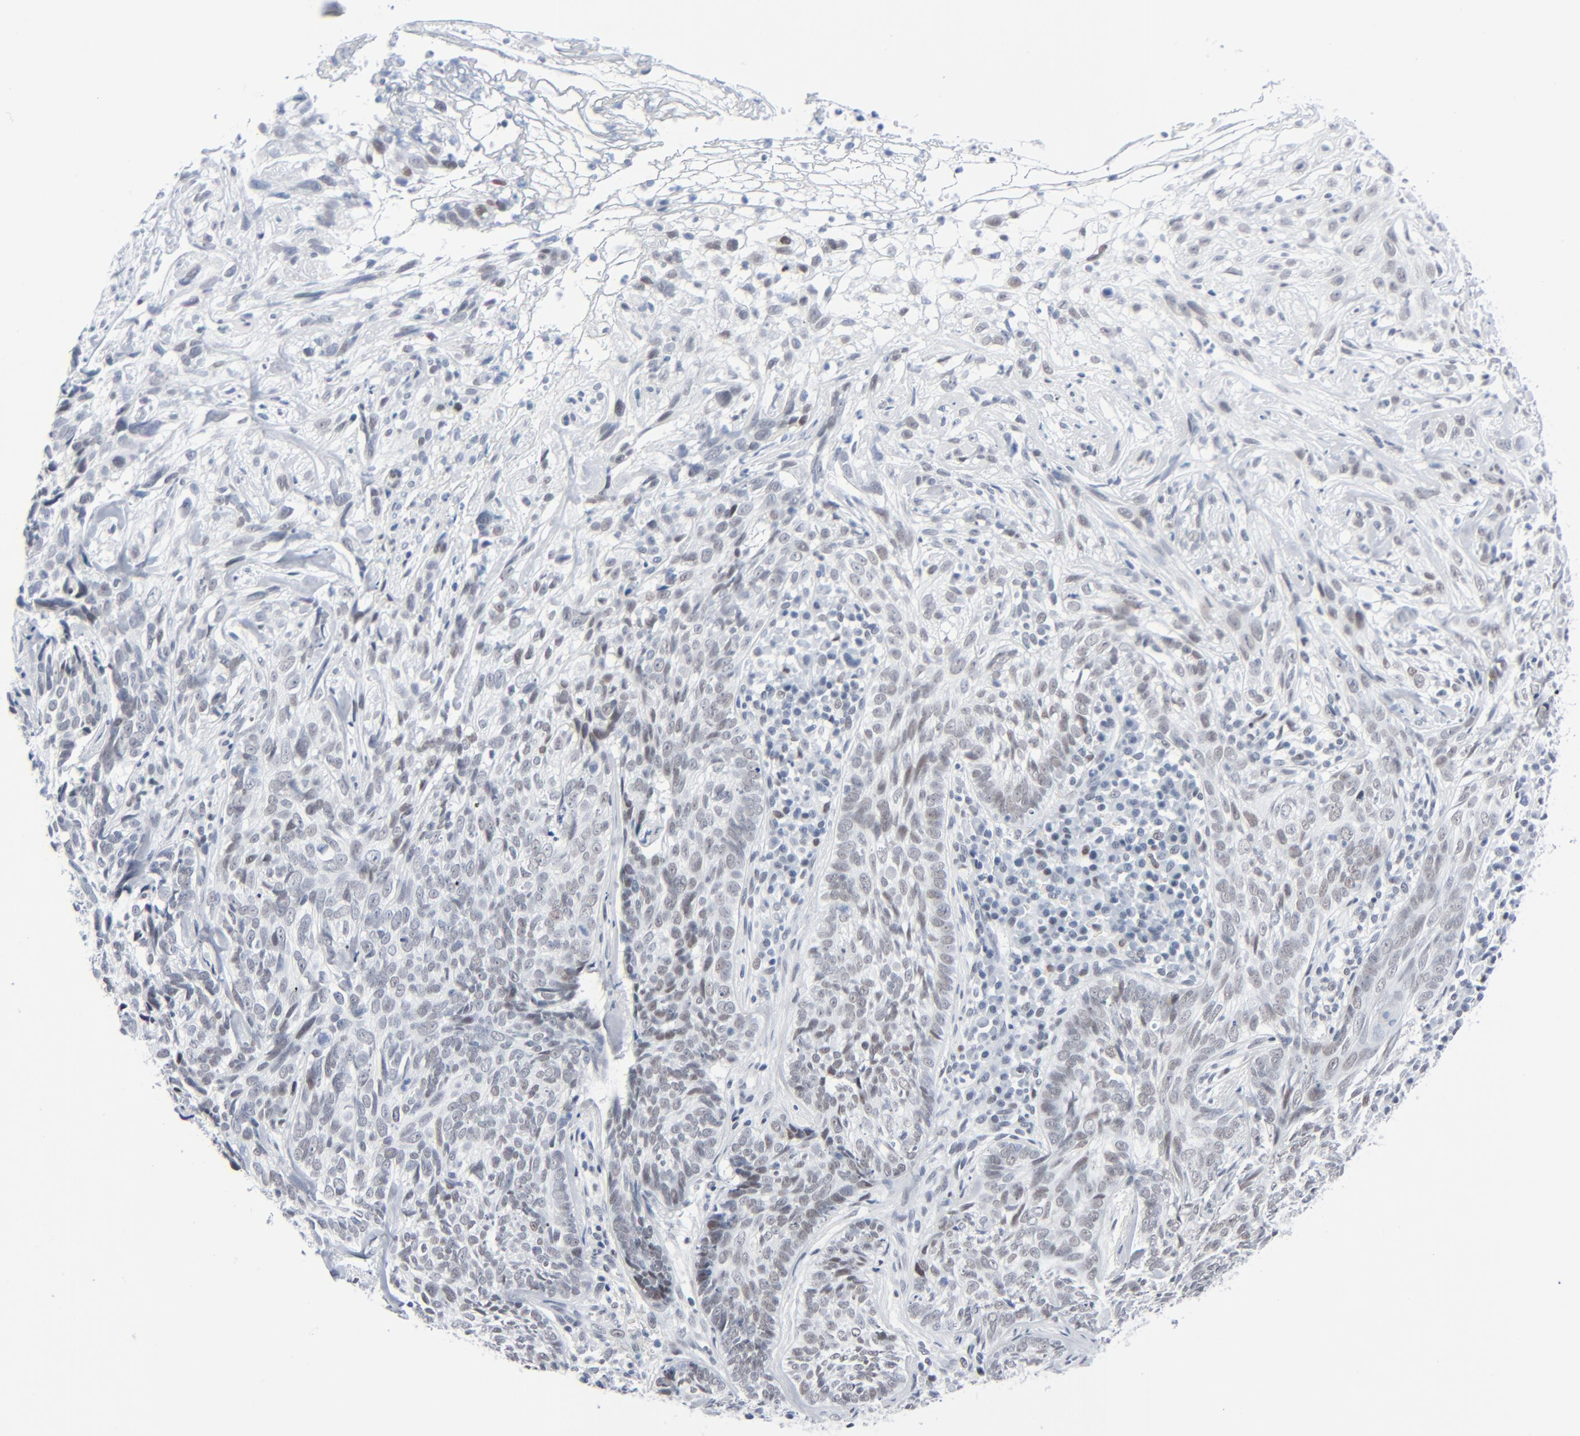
{"staining": {"intensity": "weak", "quantity": ">75%", "location": "nuclear"}, "tissue": "skin cancer", "cell_type": "Tumor cells", "image_type": "cancer", "snomed": [{"axis": "morphology", "description": "Basal cell carcinoma"}, {"axis": "topography", "description": "Skin"}], "caption": "Immunohistochemical staining of skin basal cell carcinoma displays low levels of weak nuclear protein expression in about >75% of tumor cells.", "gene": "SIRT1", "patient": {"sex": "male", "age": 72}}